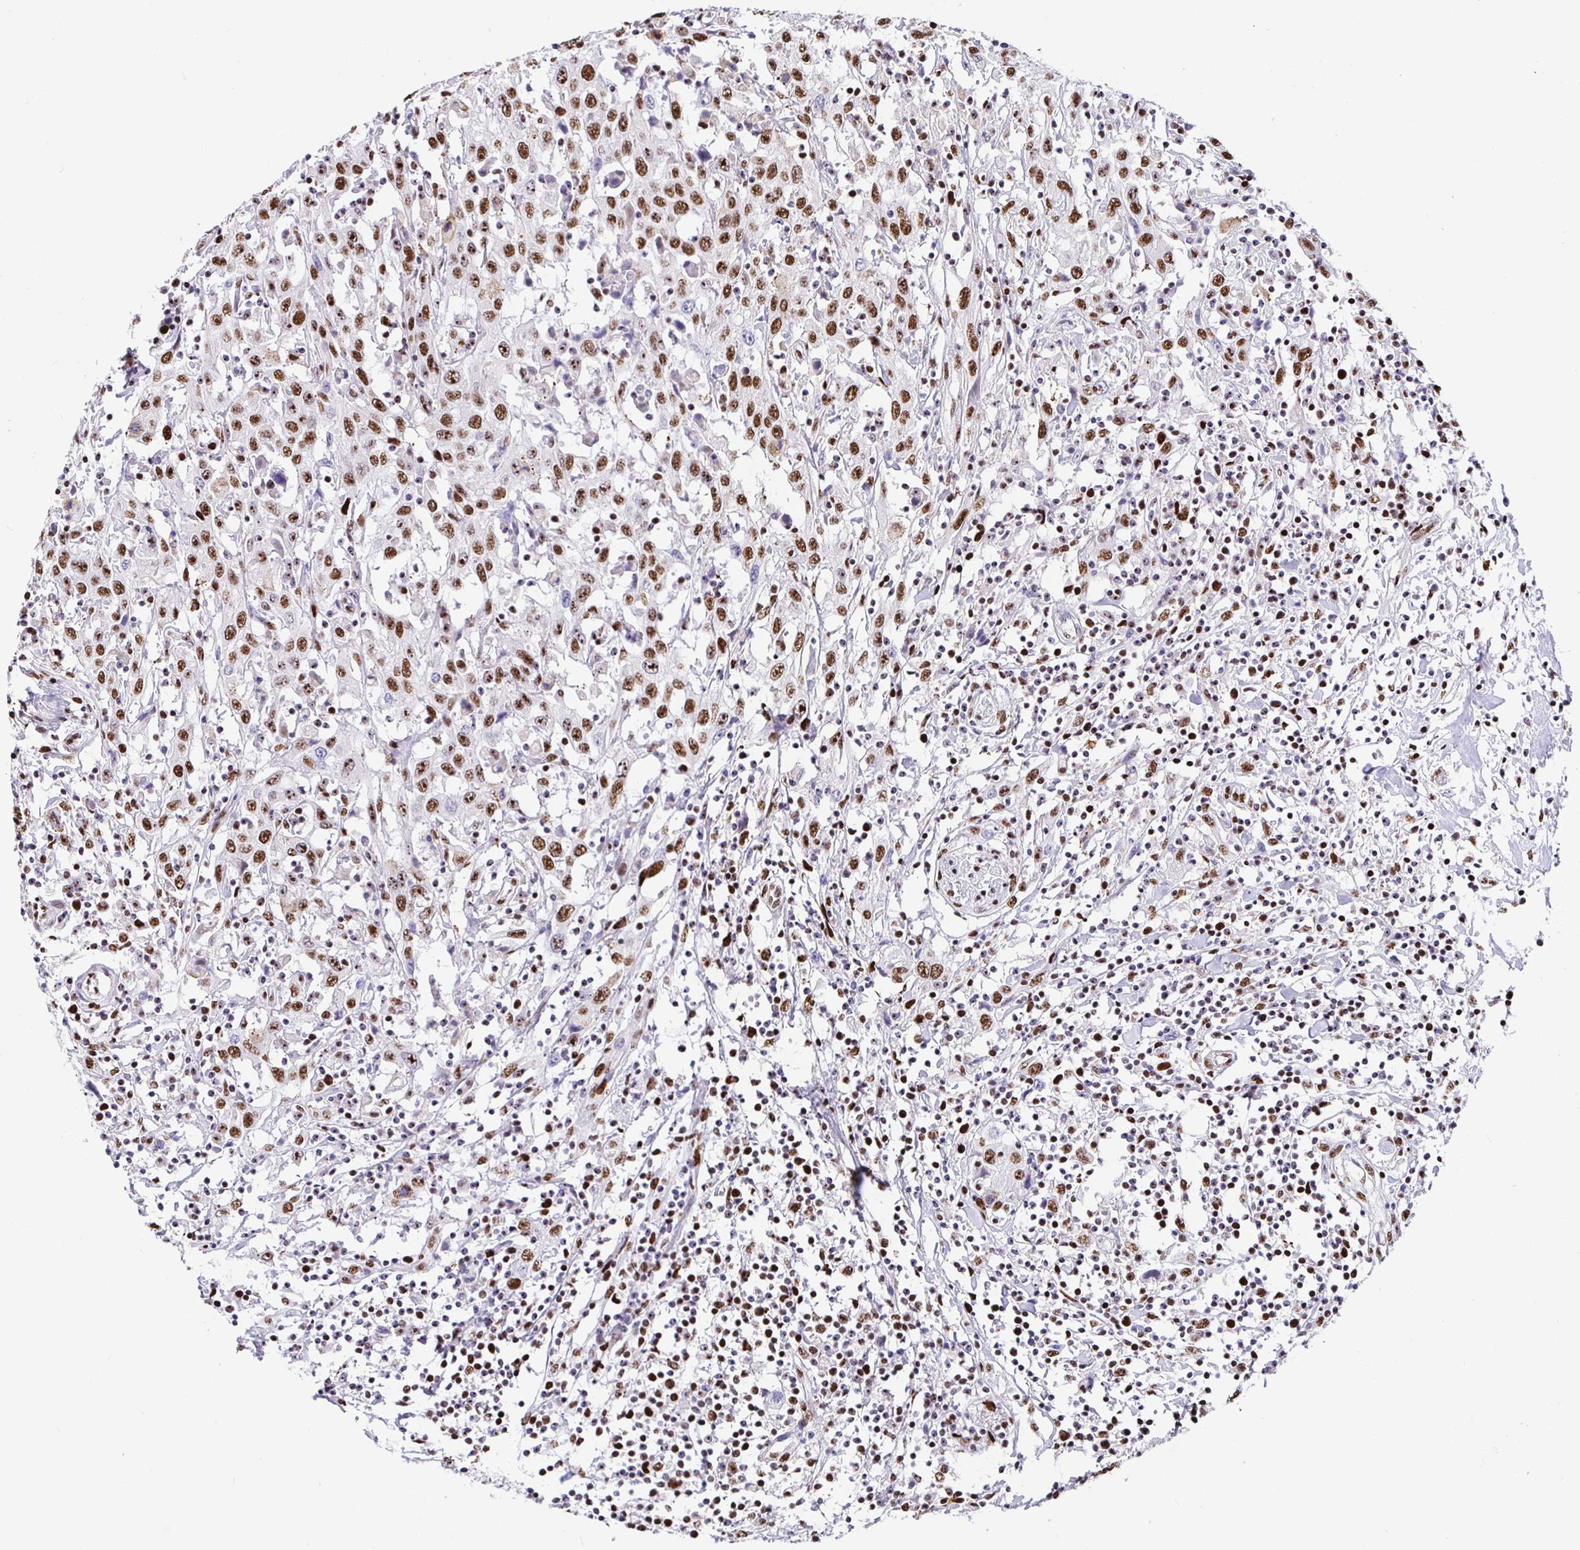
{"staining": {"intensity": "moderate", "quantity": ">75%", "location": "nuclear"}, "tissue": "urothelial cancer", "cell_type": "Tumor cells", "image_type": "cancer", "snomed": [{"axis": "morphology", "description": "Urothelial carcinoma, High grade"}, {"axis": "topography", "description": "Urinary bladder"}], "caption": "A histopathology image of human high-grade urothelial carcinoma stained for a protein shows moderate nuclear brown staining in tumor cells.", "gene": "SETD5", "patient": {"sex": "male", "age": 61}}